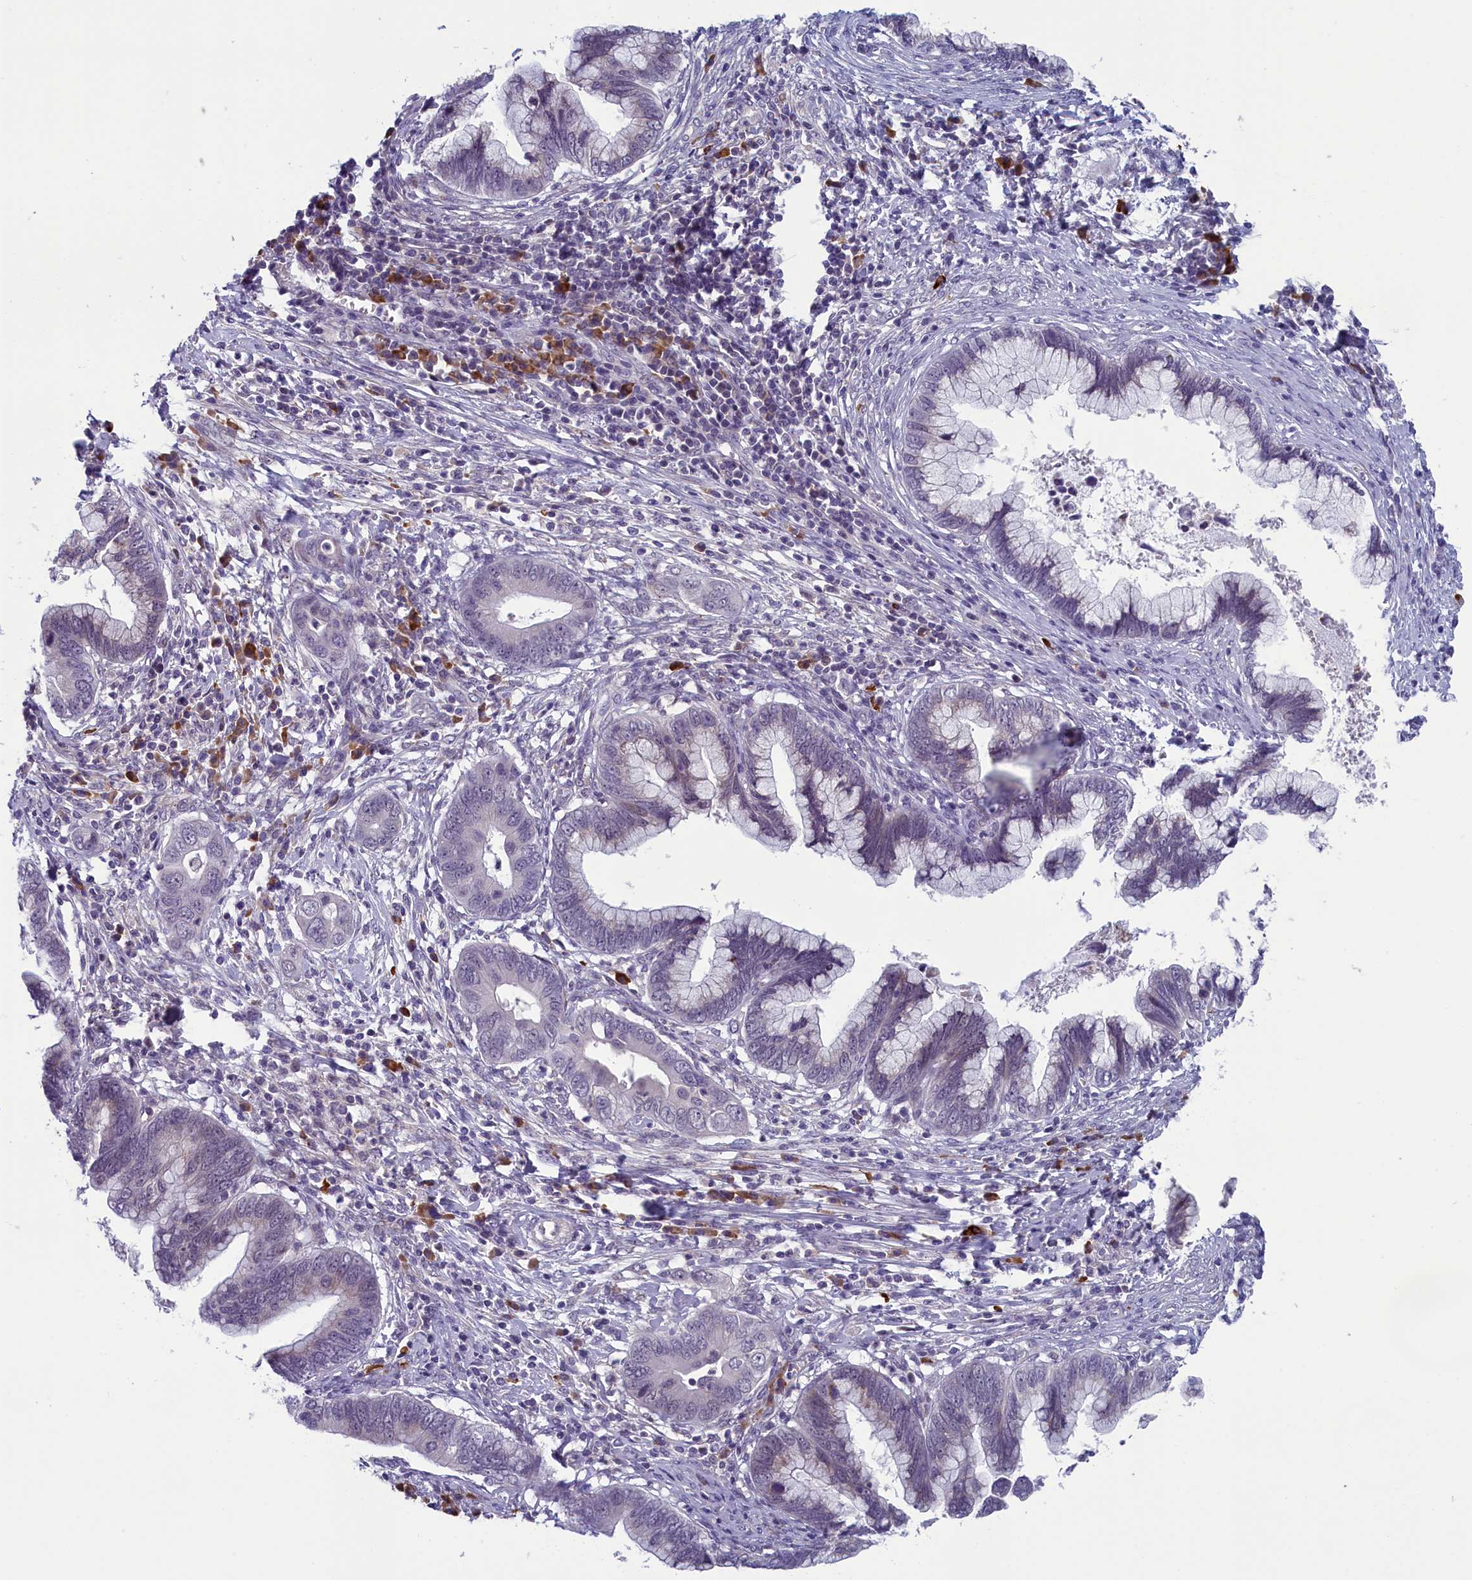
{"staining": {"intensity": "negative", "quantity": "none", "location": "none"}, "tissue": "cervical cancer", "cell_type": "Tumor cells", "image_type": "cancer", "snomed": [{"axis": "morphology", "description": "Adenocarcinoma, NOS"}, {"axis": "topography", "description": "Cervix"}], "caption": "Protein analysis of cervical cancer demonstrates no significant staining in tumor cells.", "gene": "CNEP1R1", "patient": {"sex": "female", "age": 44}}